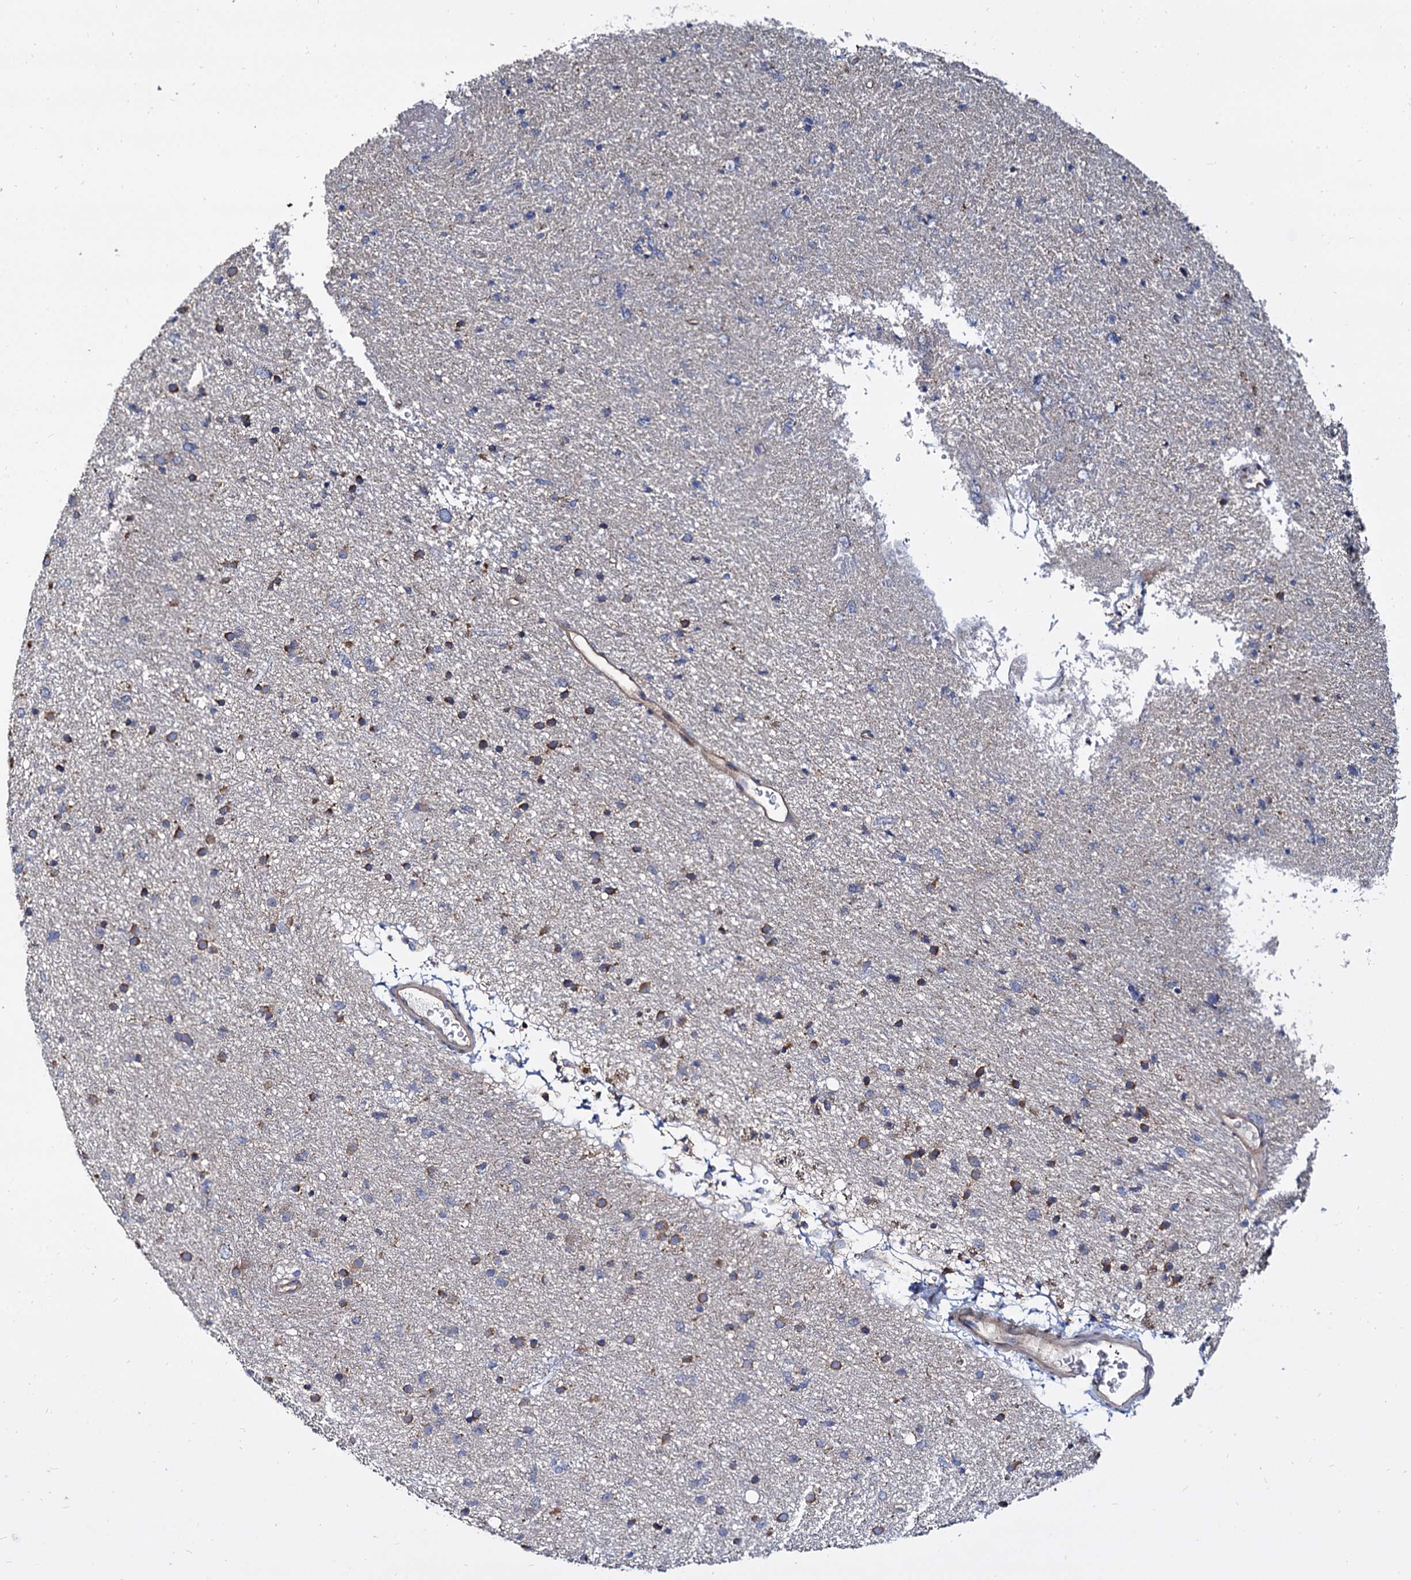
{"staining": {"intensity": "negative", "quantity": "none", "location": "none"}, "tissue": "glioma", "cell_type": "Tumor cells", "image_type": "cancer", "snomed": [{"axis": "morphology", "description": "Glioma, malignant, Low grade"}, {"axis": "topography", "description": "Cerebral cortex"}], "caption": "IHC micrograph of neoplastic tissue: human malignant glioma (low-grade) stained with DAB reveals no significant protein positivity in tumor cells.", "gene": "ANKRD13A", "patient": {"sex": "female", "age": 39}}